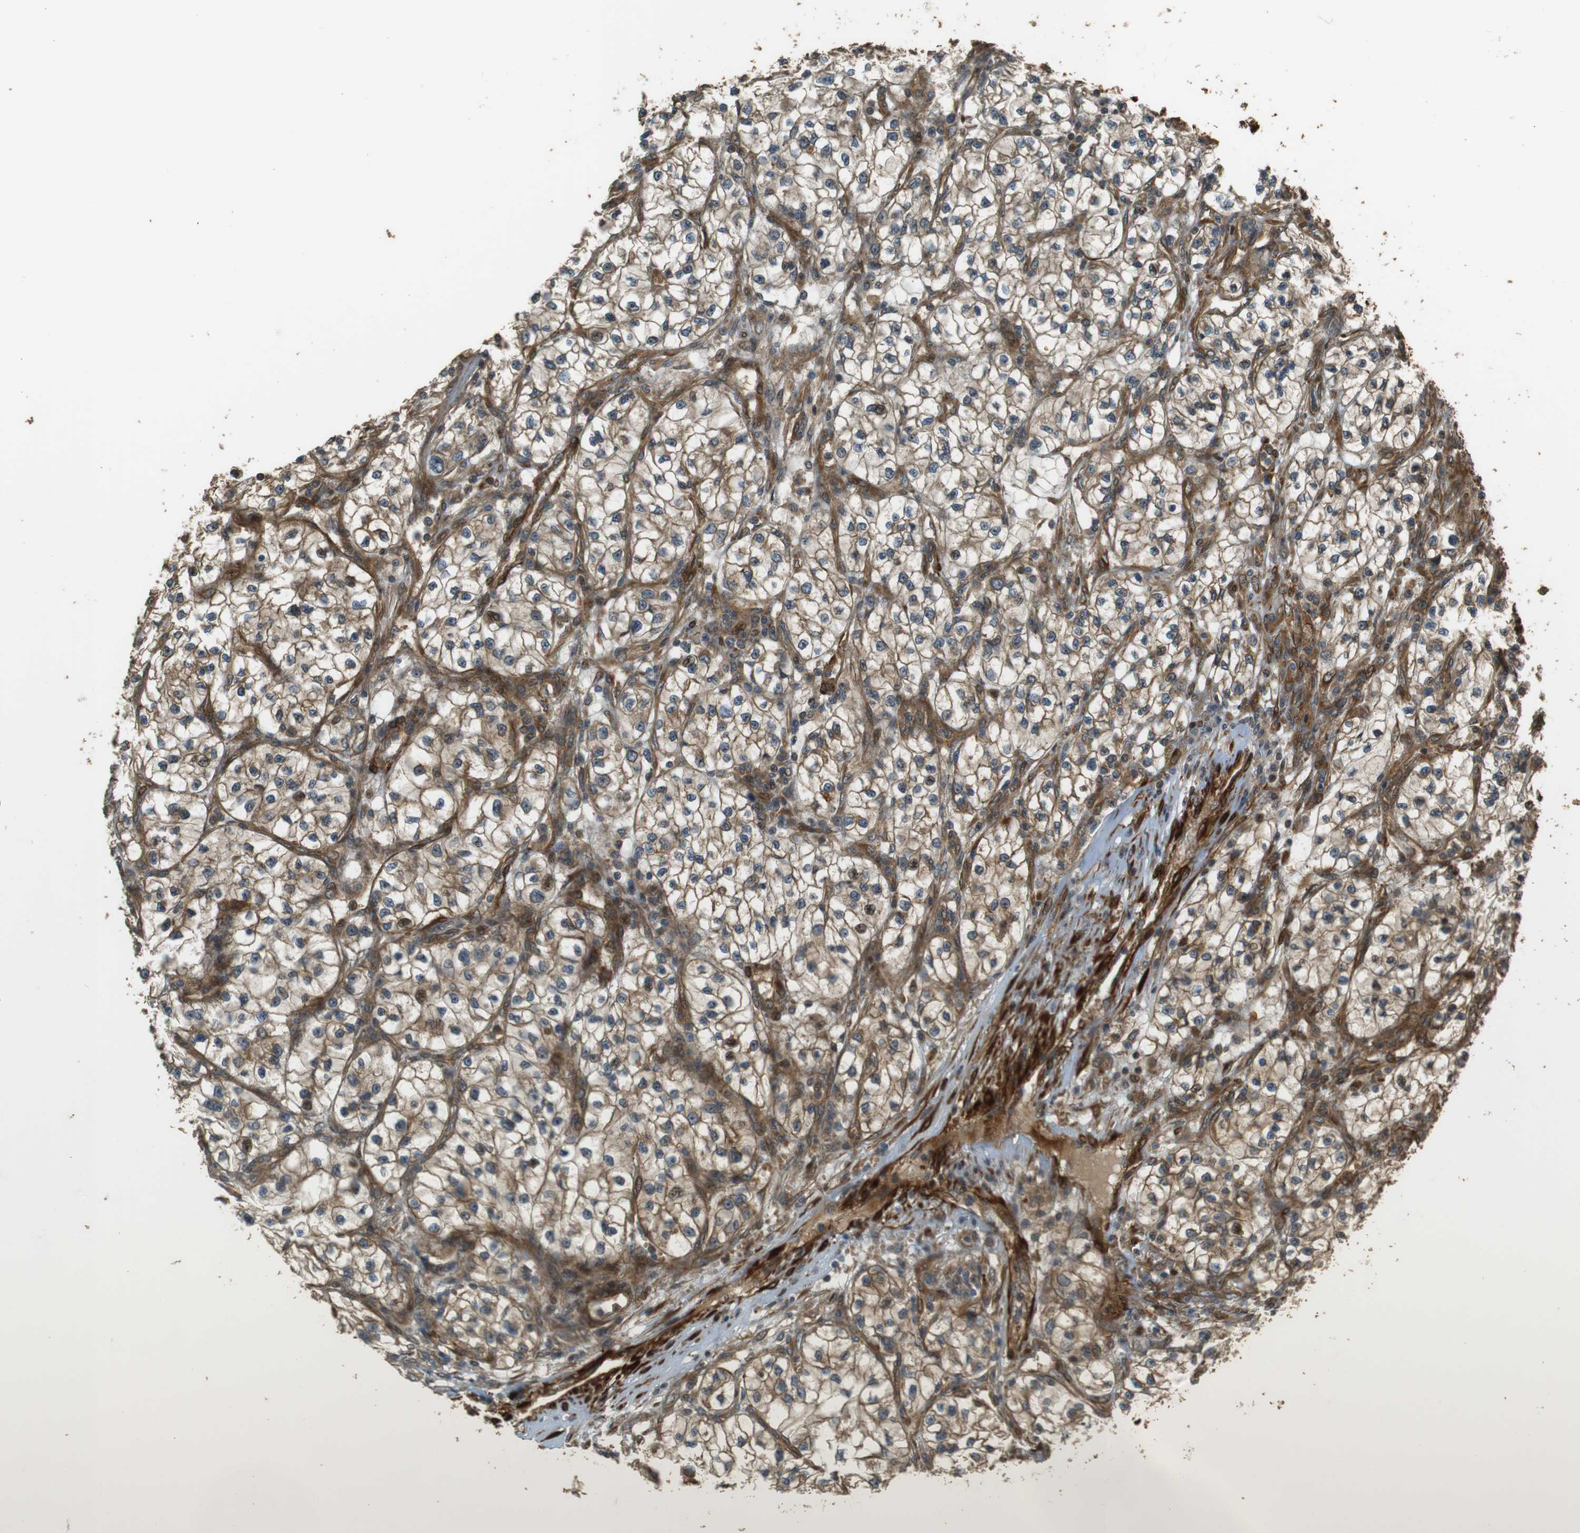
{"staining": {"intensity": "moderate", "quantity": "25%-75%", "location": "cytoplasmic/membranous"}, "tissue": "renal cancer", "cell_type": "Tumor cells", "image_type": "cancer", "snomed": [{"axis": "morphology", "description": "Adenocarcinoma, NOS"}, {"axis": "topography", "description": "Kidney"}], "caption": "Moderate cytoplasmic/membranous protein positivity is present in approximately 25%-75% of tumor cells in renal cancer.", "gene": "MSRB3", "patient": {"sex": "female", "age": 57}}